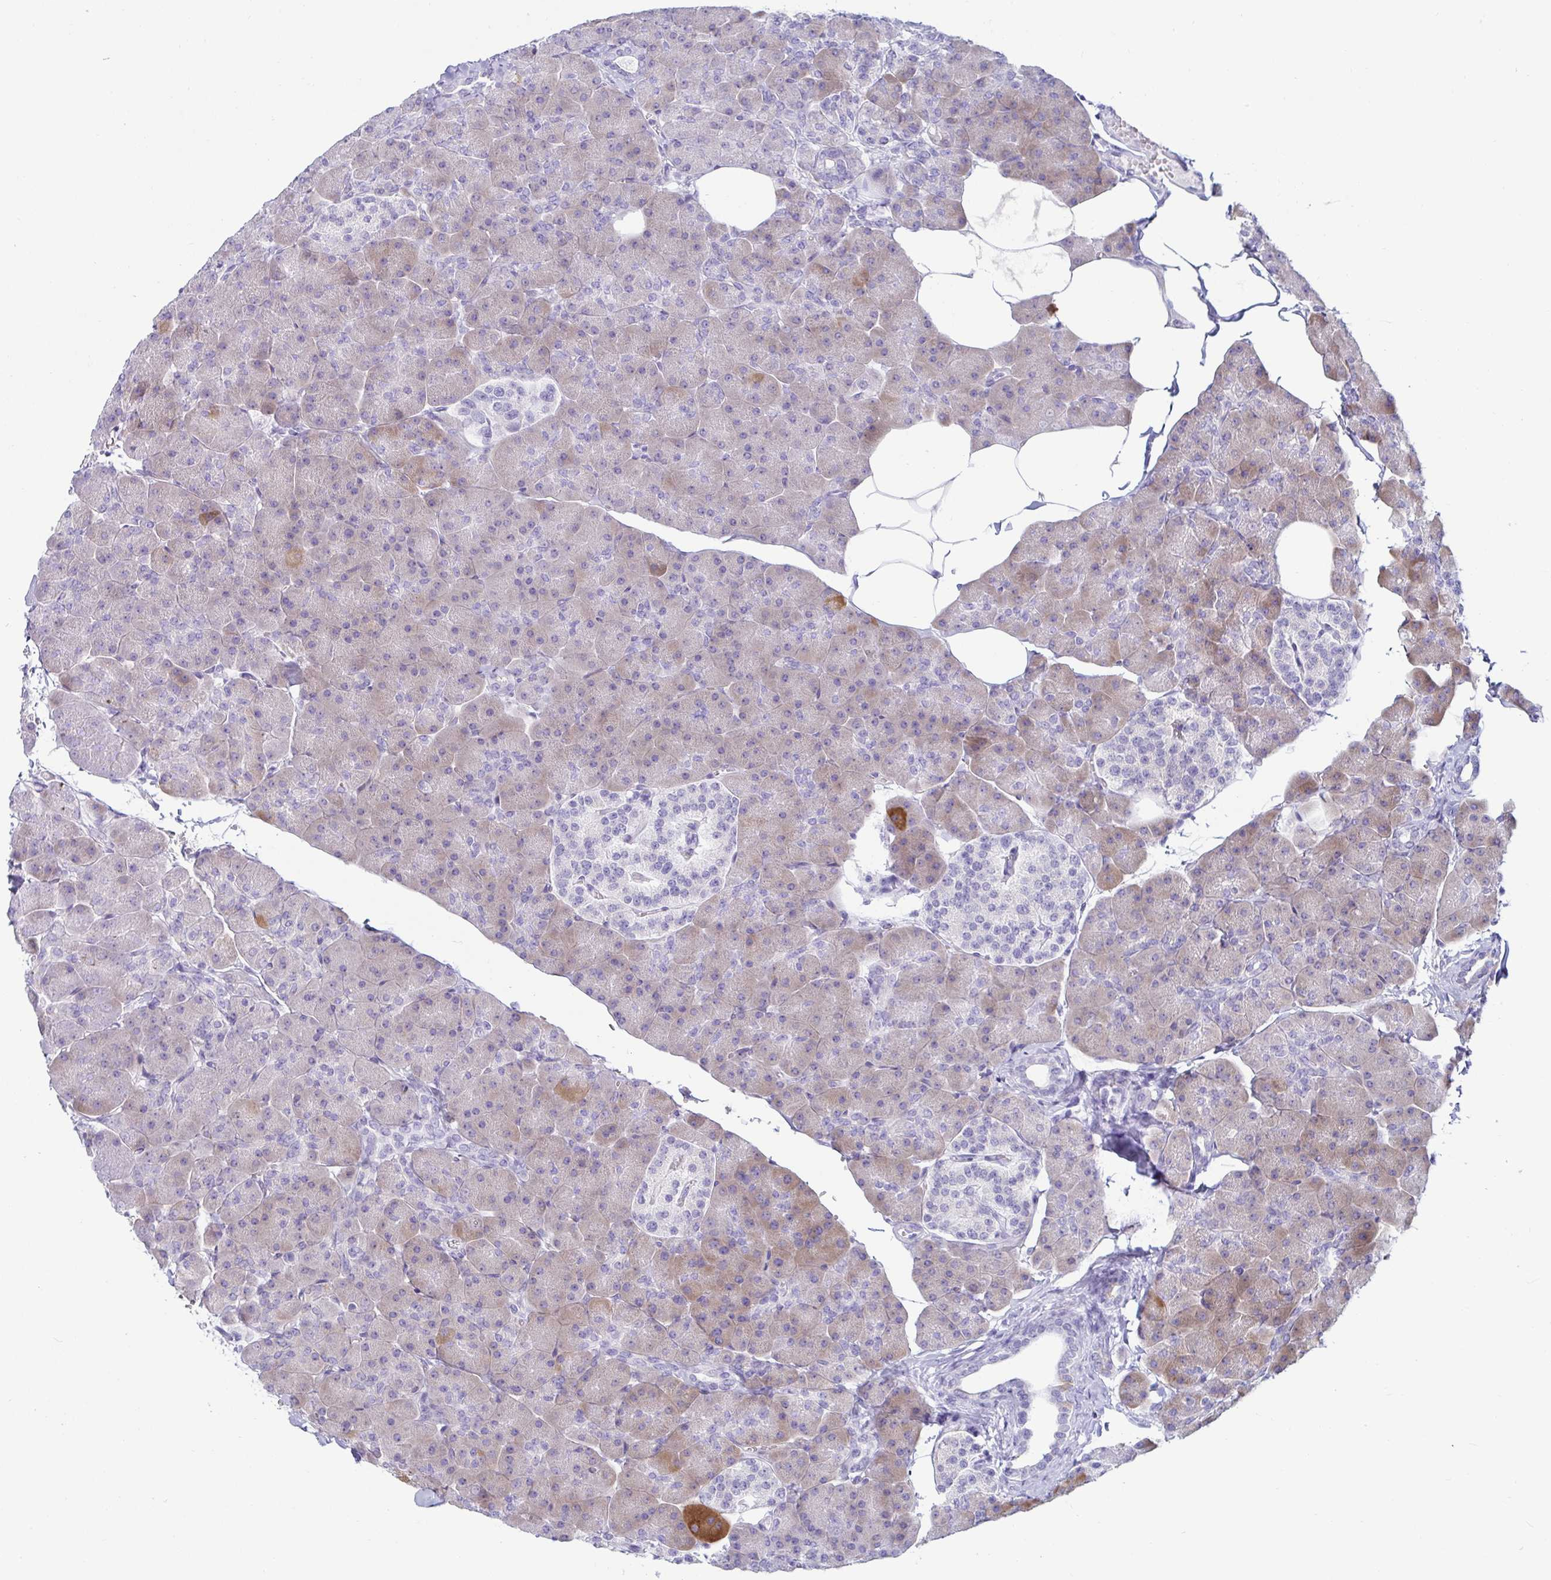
{"staining": {"intensity": "weak", "quantity": "25%-75%", "location": "cytoplasmic/membranous"}, "tissue": "pancreas", "cell_type": "Exocrine glandular cells", "image_type": "normal", "snomed": [{"axis": "morphology", "description": "Normal tissue, NOS"}, {"axis": "topography", "description": "Pancreas"}], "caption": "This is an image of immunohistochemistry (IHC) staining of benign pancreas, which shows weak expression in the cytoplasmic/membranous of exocrine glandular cells.", "gene": "TFPI2", "patient": {"sex": "male", "age": 35}}